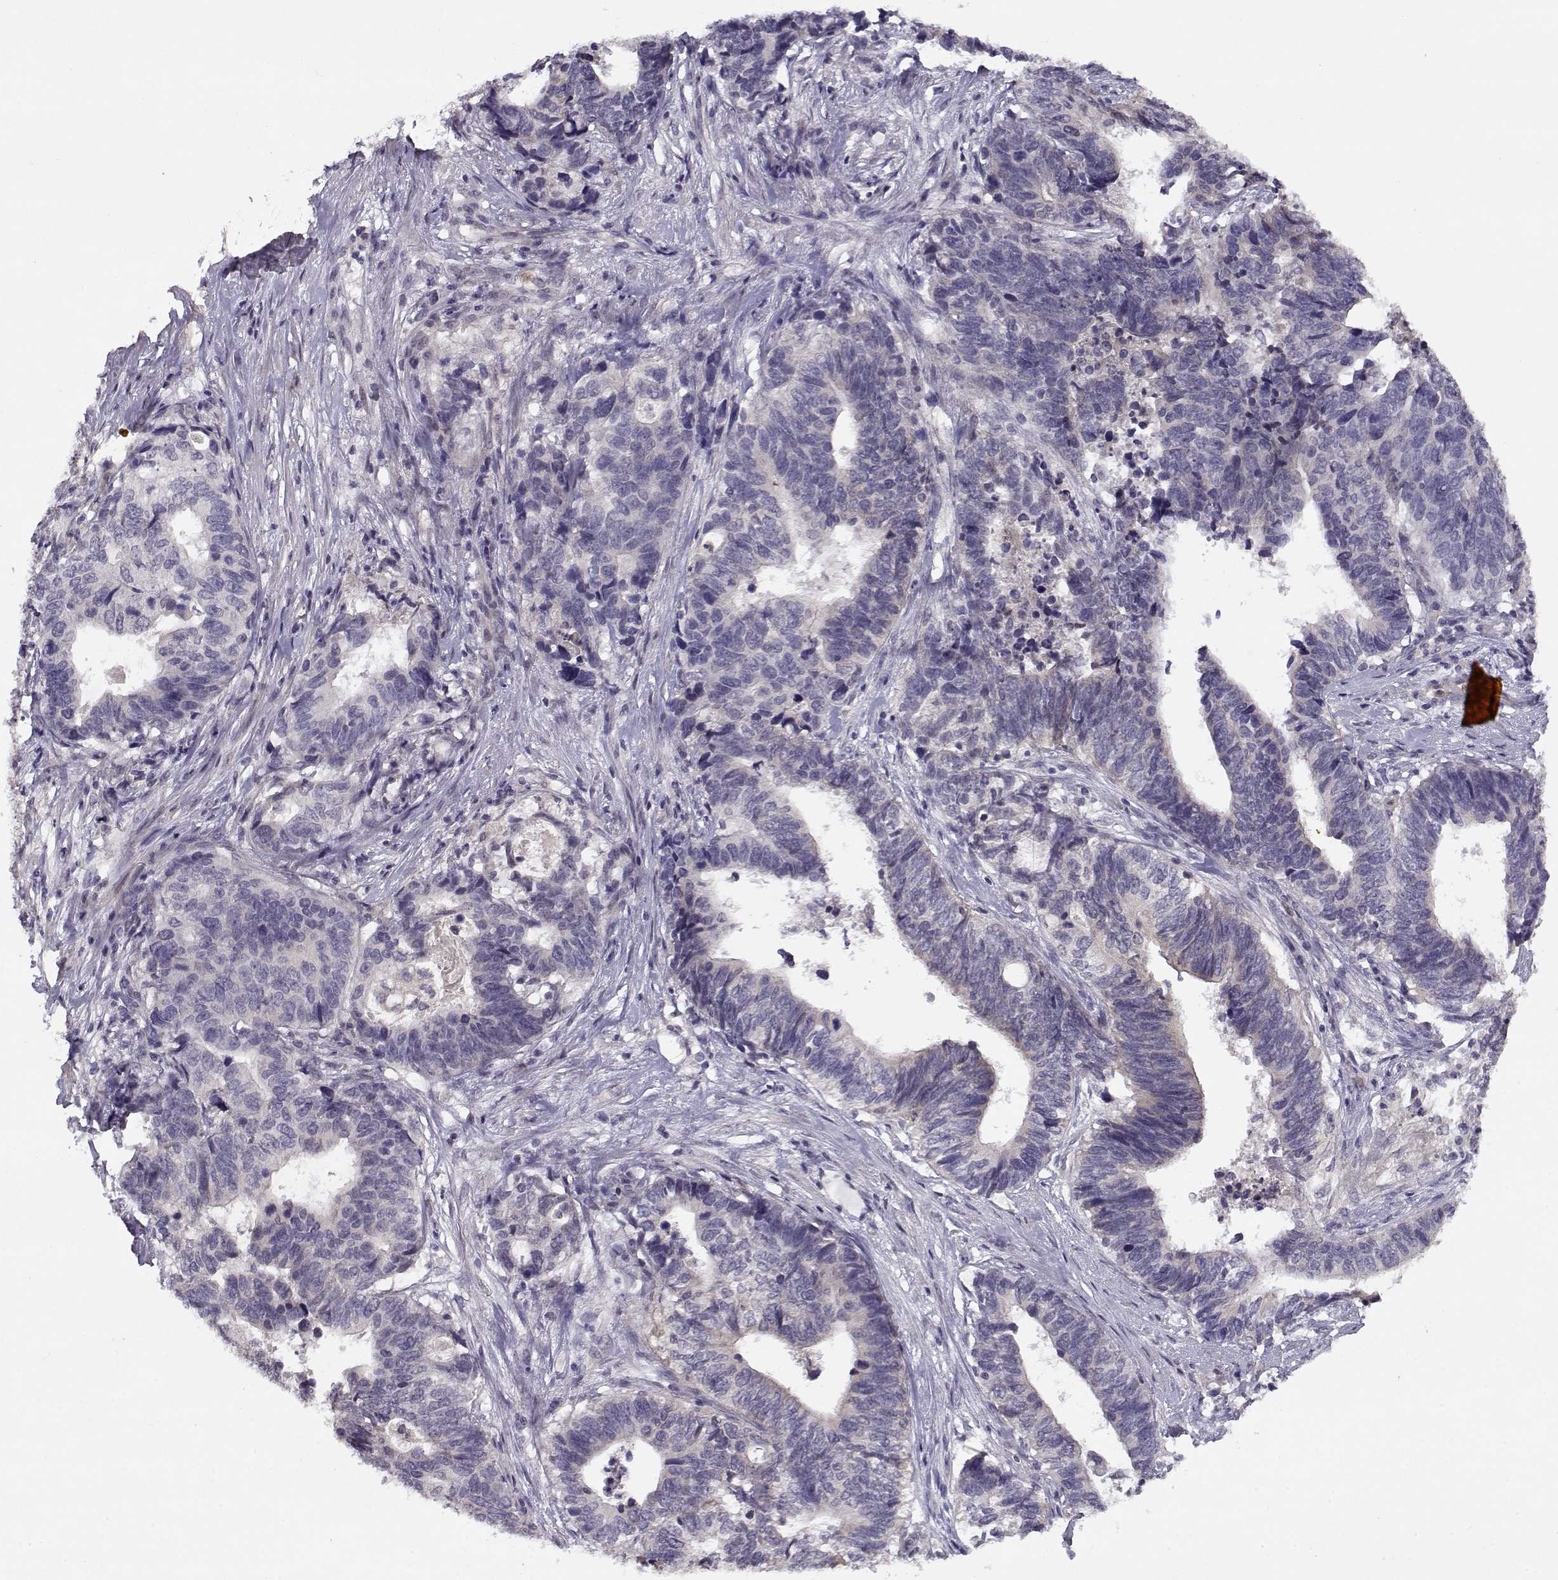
{"staining": {"intensity": "negative", "quantity": "none", "location": "none"}, "tissue": "stomach cancer", "cell_type": "Tumor cells", "image_type": "cancer", "snomed": [{"axis": "morphology", "description": "Adenocarcinoma, NOS"}, {"axis": "topography", "description": "Stomach, upper"}], "caption": "Immunohistochemistry (IHC) of human adenocarcinoma (stomach) displays no staining in tumor cells.", "gene": "BMX", "patient": {"sex": "female", "age": 67}}